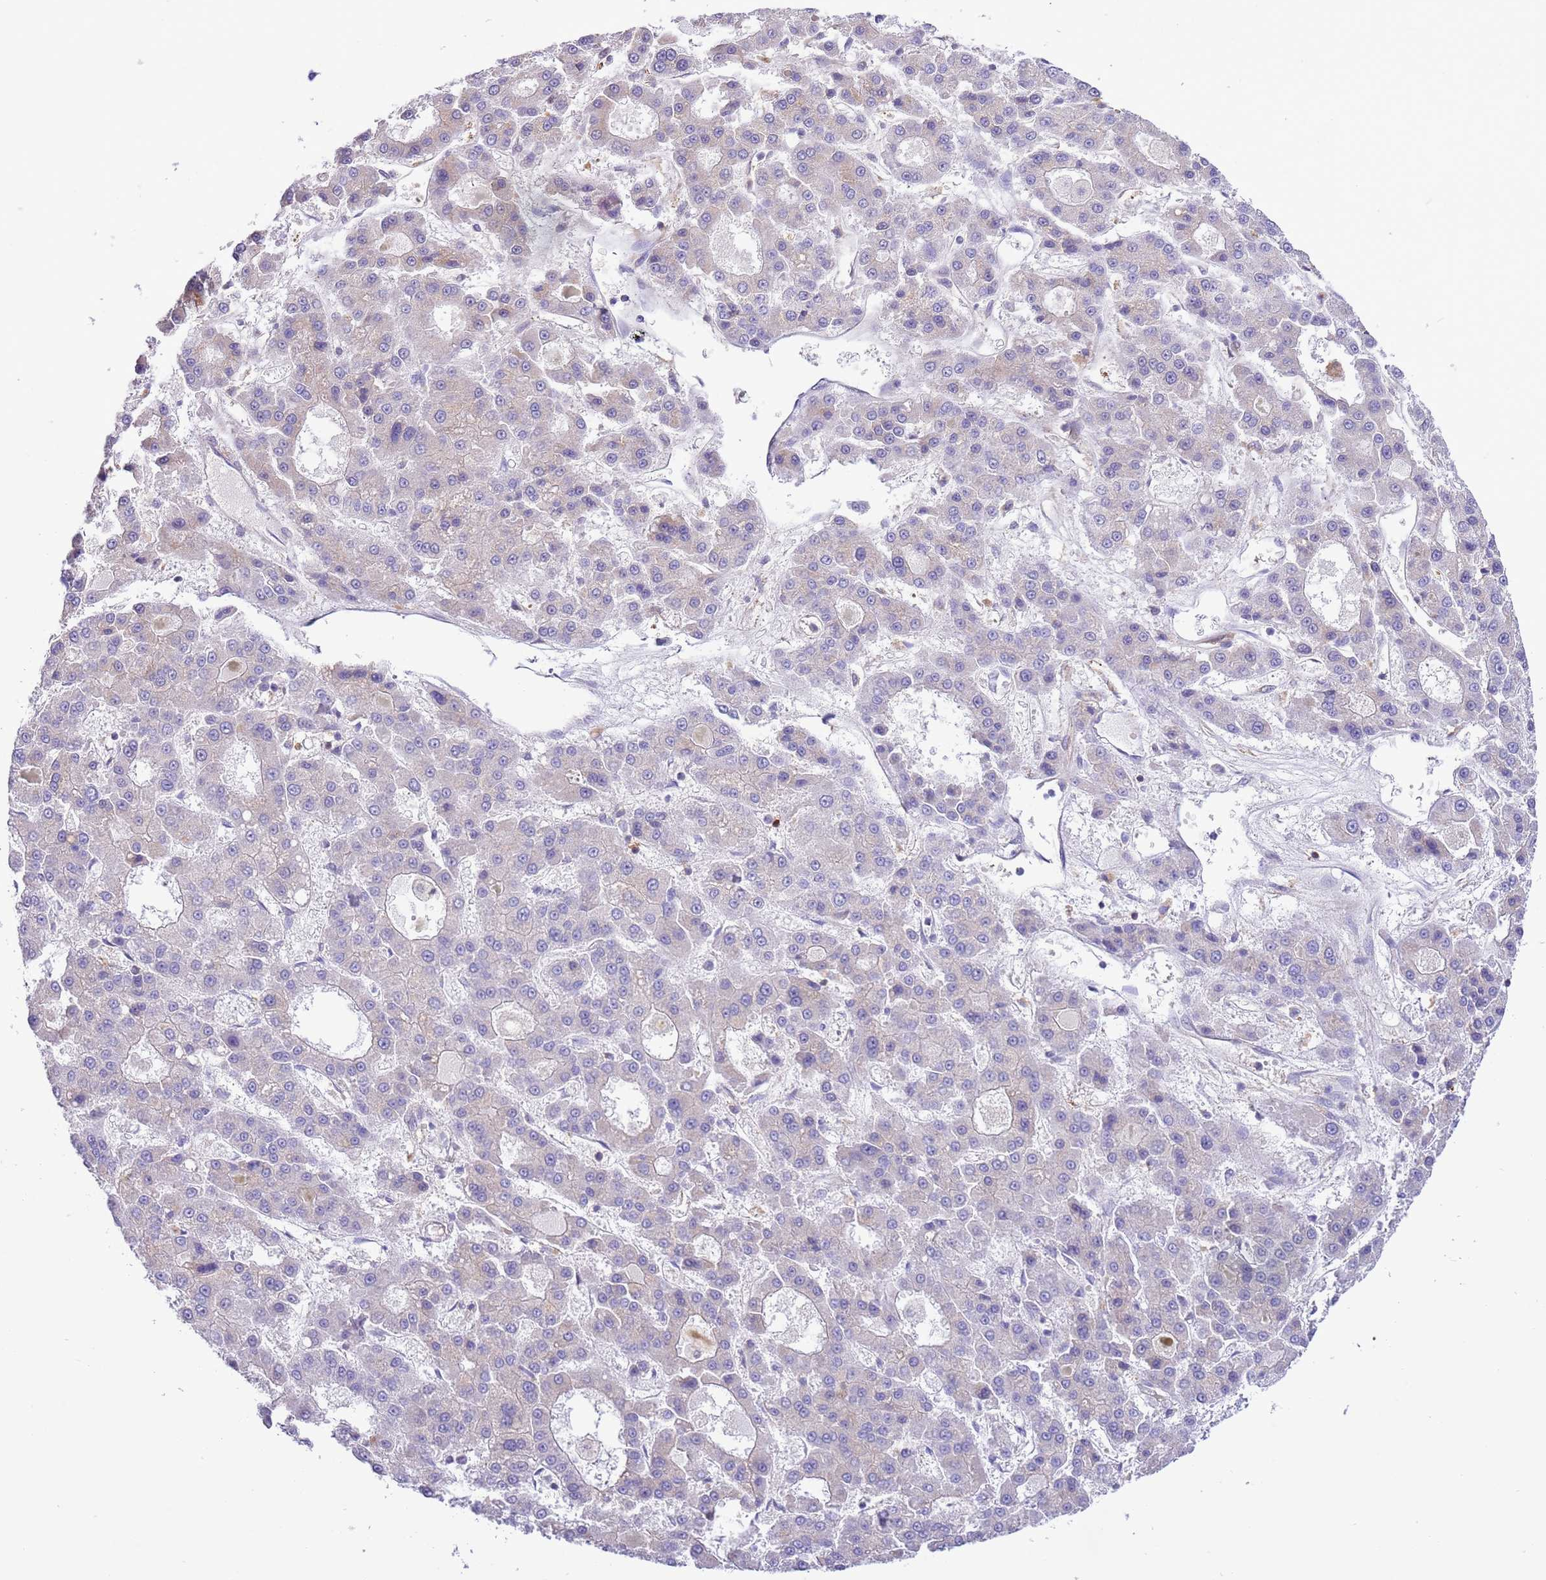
{"staining": {"intensity": "moderate", "quantity": "<25%", "location": "cytoplasmic/membranous"}, "tissue": "liver cancer", "cell_type": "Tumor cells", "image_type": "cancer", "snomed": [{"axis": "morphology", "description": "Carcinoma, Hepatocellular, NOS"}, {"axis": "topography", "description": "Liver"}], "caption": "Human liver hepatocellular carcinoma stained with a protein marker demonstrates moderate staining in tumor cells.", "gene": "PRR32", "patient": {"sex": "male", "age": 70}}